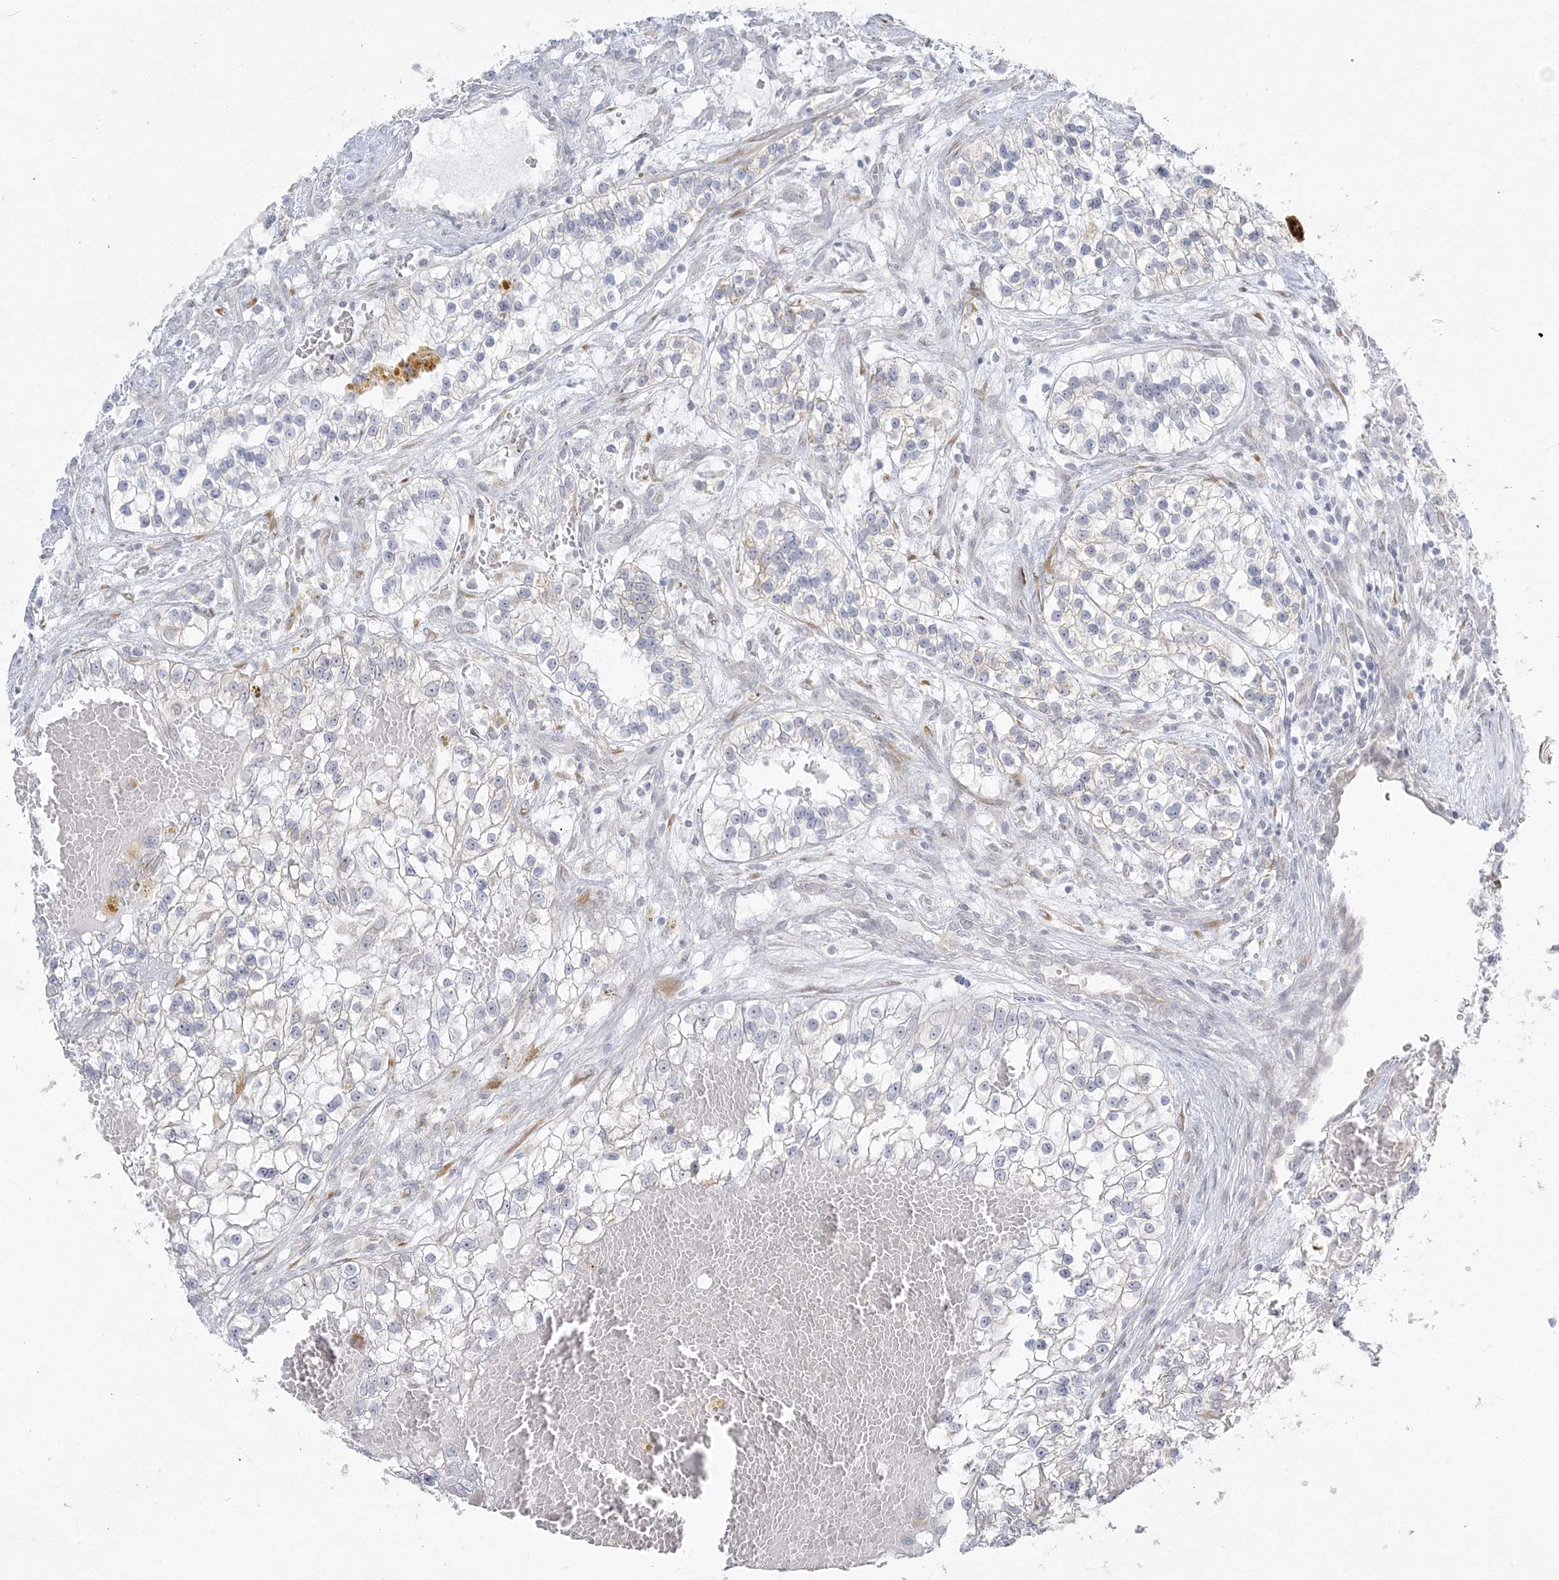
{"staining": {"intensity": "negative", "quantity": "none", "location": "none"}, "tissue": "renal cancer", "cell_type": "Tumor cells", "image_type": "cancer", "snomed": [{"axis": "morphology", "description": "Adenocarcinoma, NOS"}, {"axis": "topography", "description": "Kidney"}], "caption": "The immunohistochemistry (IHC) image has no significant staining in tumor cells of renal cancer (adenocarcinoma) tissue.", "gene": "ZC3H6", "patient": {"sex": "female", "age": 57}}